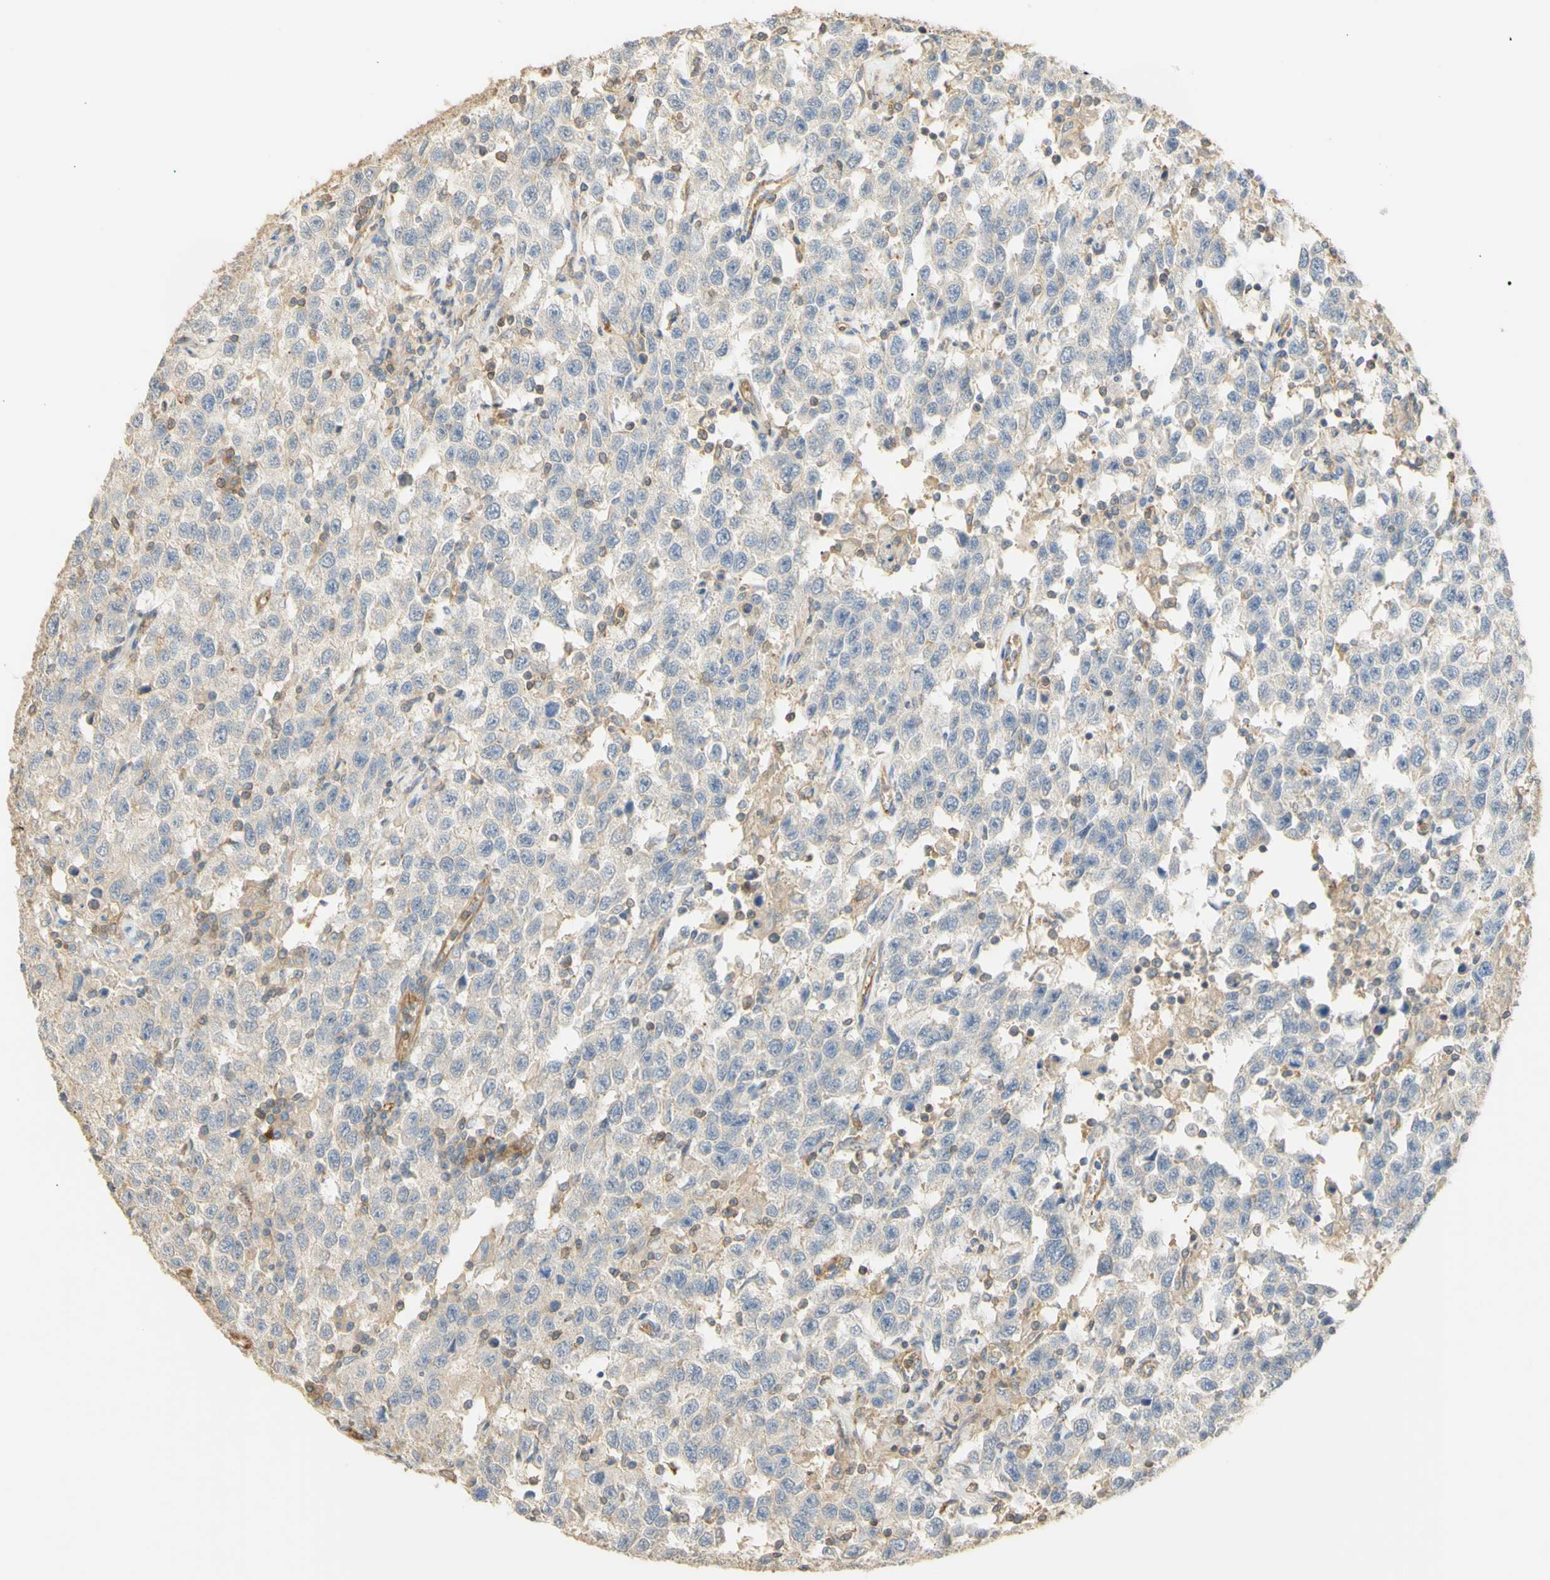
{"staining": {"intensity": "weak", "quantity": "<25%", "location": "cytoplasmic/membranous"}, "tissue": "testis cancer", "cell_type": "Tumor cells", "image_type": "cancer", "snomed": [{"axis": "morphology", "description": "Seminoma, NOS"}, {"axis": "topography", "description": "Testis"}], "caption": "Immunohistochemical staining of testis cancer (seminoma) exhibits no significant staining in tumor cells.", "gene": "KCNE4", "patient": {"sex": "male", "age": 41}}